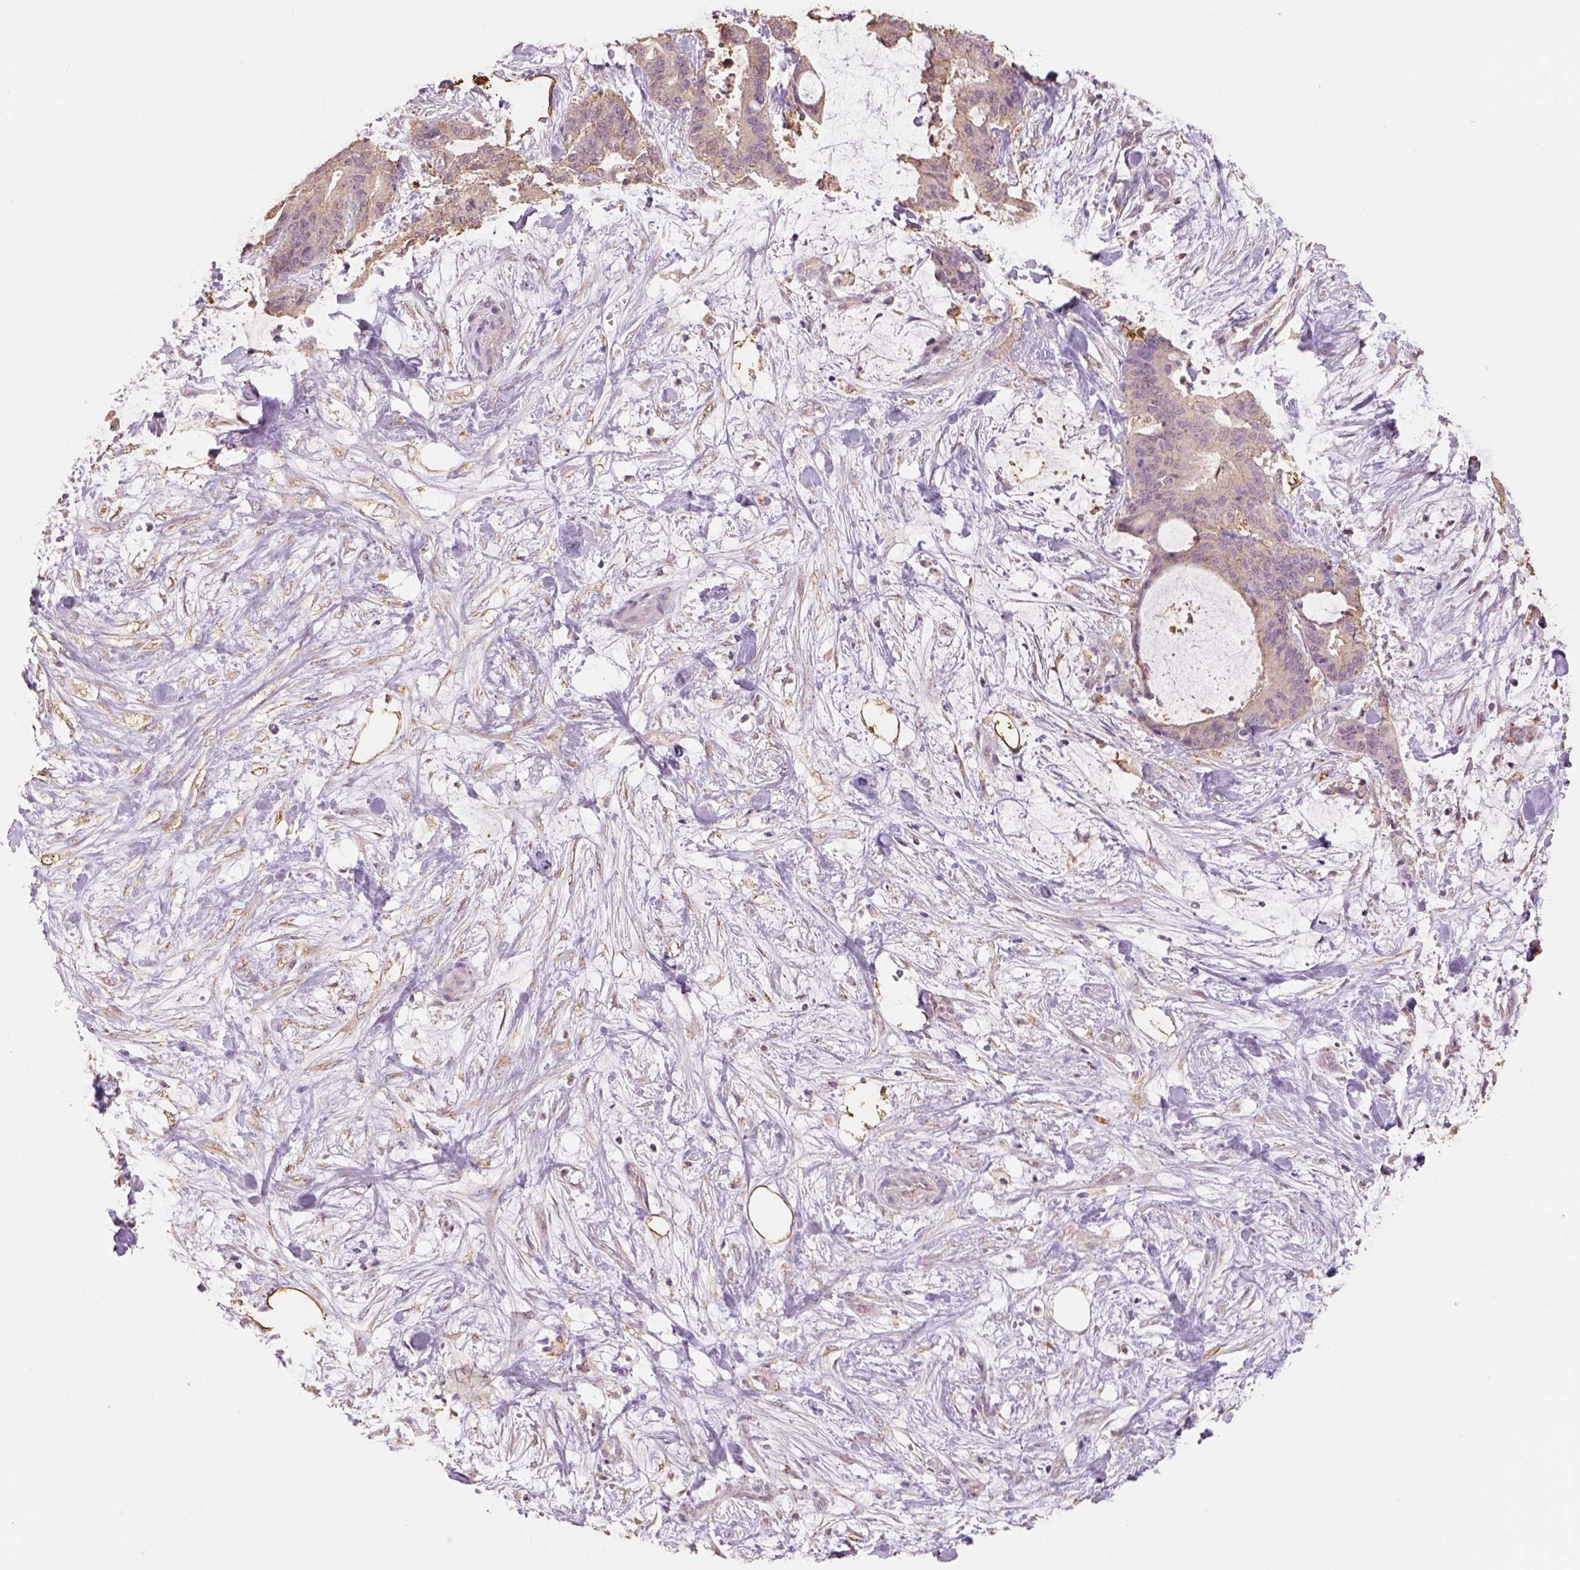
{"staining": {"intensity": "negative", "quantity": "none", "location": "none"}, "tissue": "liver cancer", "cell_type": "Tumor cells", "image_type": "cancer", "snomed": [{"axis": "morphology", "description": "Cholangiocarcinoma"}, {"axis": "topography", "description": "Liver"}], "caption": "High magnification brightfield microscopy of cholangiocarcinoma (liver) stained with DAB (brown) and counterstained with hematoxylin (blue): tumor cells show no significant expression.", "gene": "AP2B1", "patient": {"sex": "female", "age": 73}}